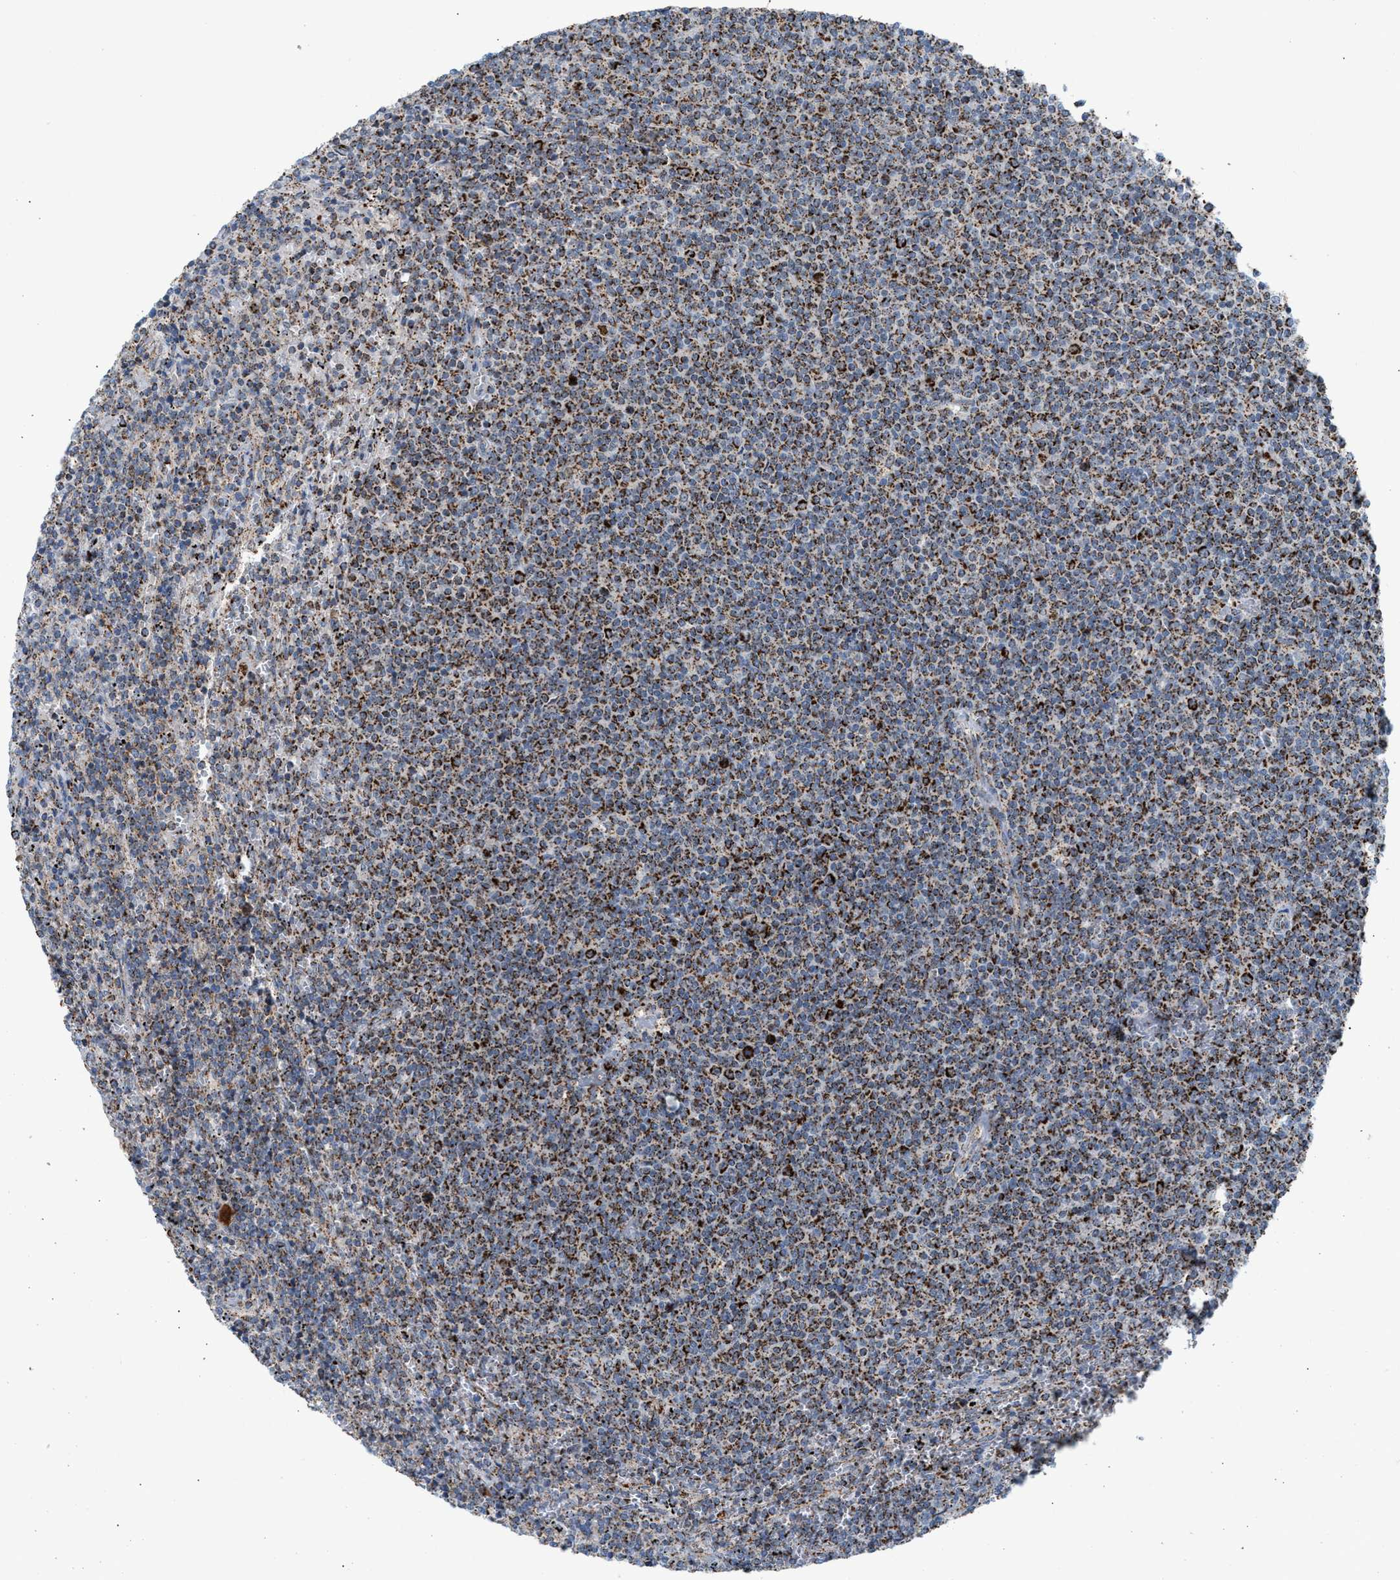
{"staining": {"intensity": "moderate", "quantity": ">75%", "location": "cytoplasmic/membranous"}, "tissue": "lymphoma", "cell_type": "Tumor cells", "image_type": "cancer", "snomed": [{"axis": "morphology", "description": "Malignant lymphoma, non-Hodgkin's type, Low grade"}, {"axis": "topography", "description": "Spleen"}], "caption": "Immunohistochemical staining of human low-grade malignant lymphoma, non-Hodgkin's type displays moderate cytoplasmic/membranous protein staining in approximately >75% of tumor cells.", "gene": "PMPCA", "patient": {"sex": "female", "age": 50}}